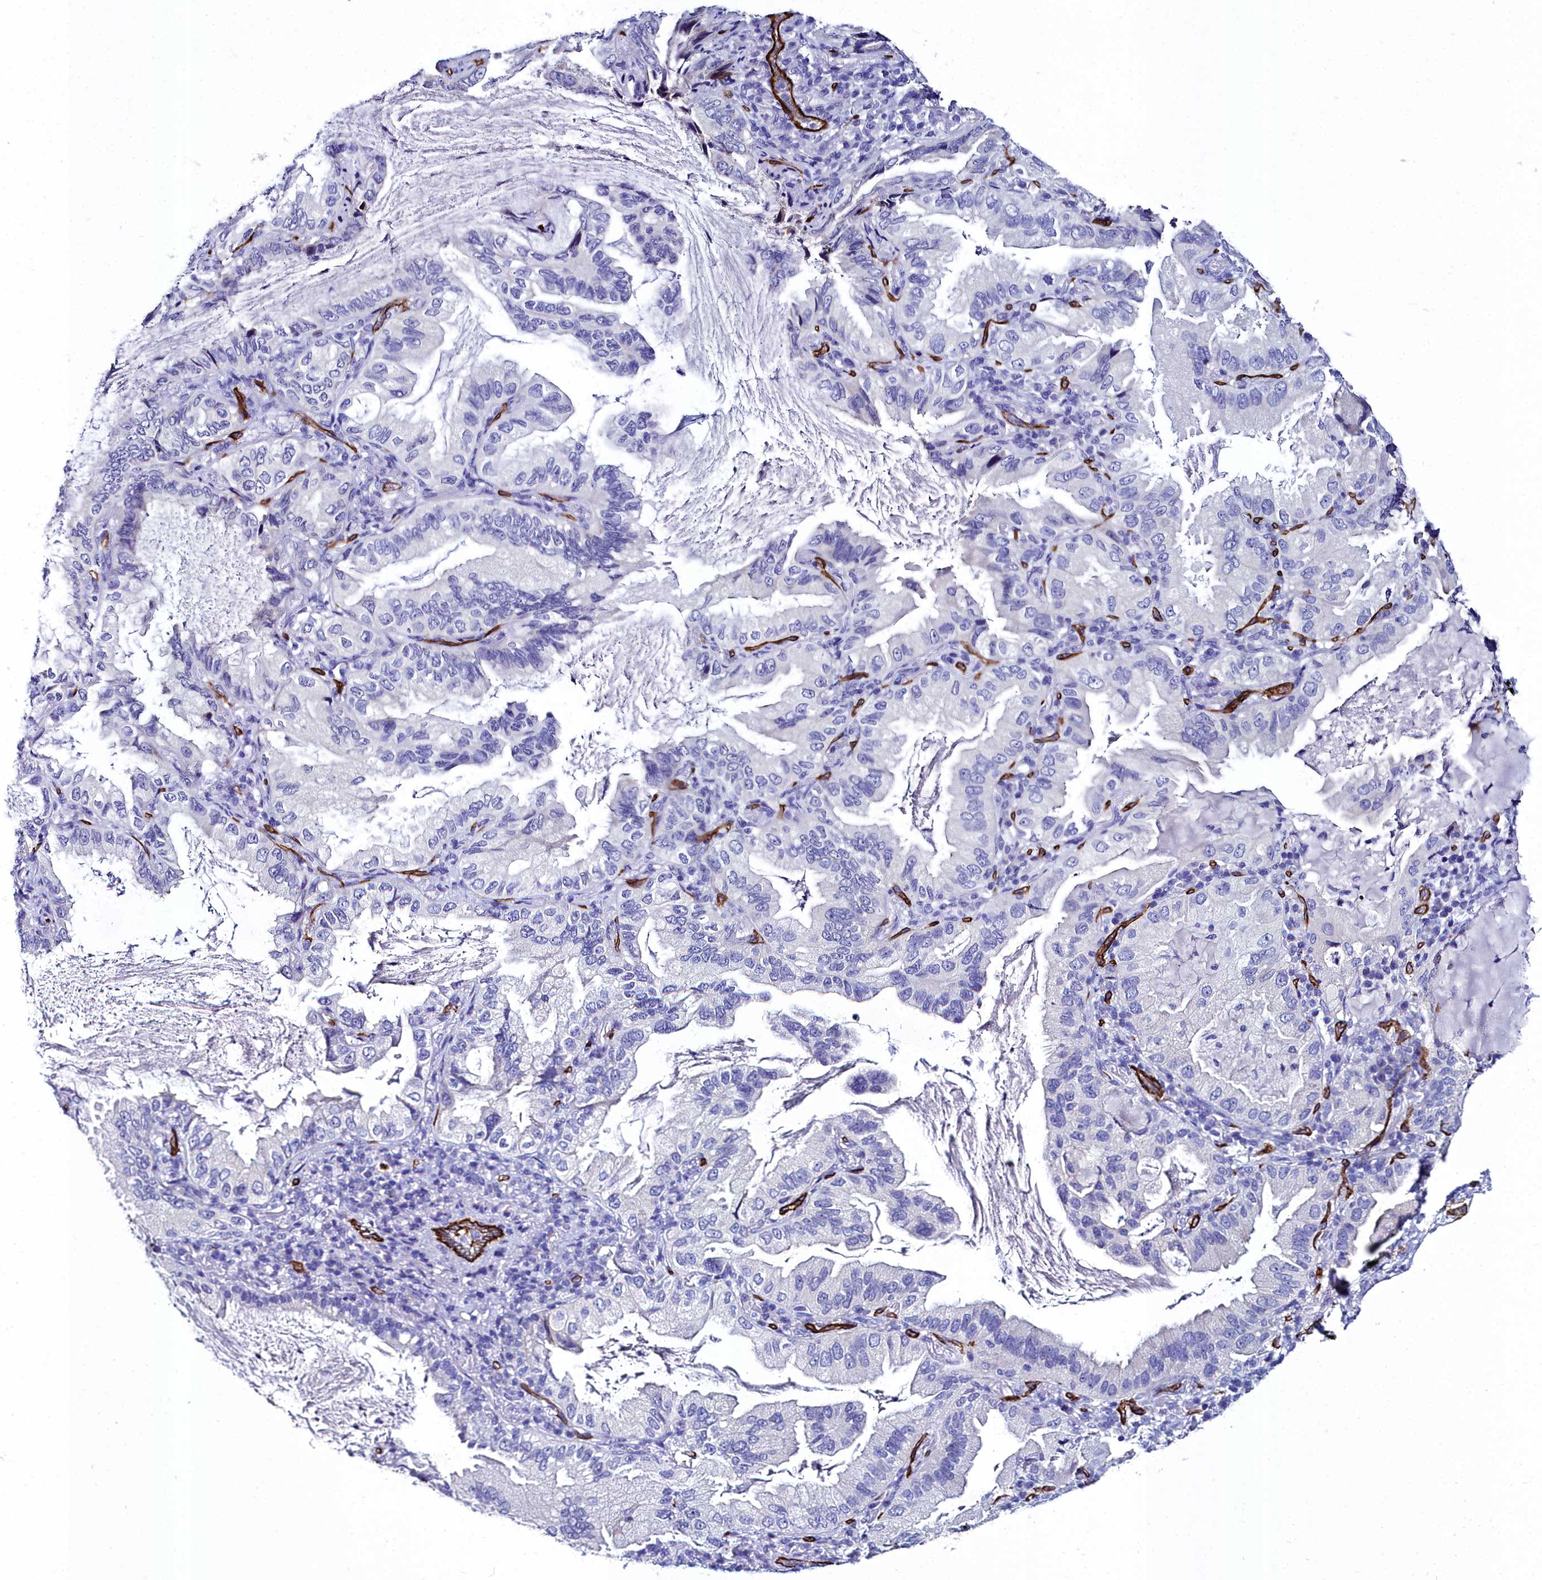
{"staining": {"intensity": "negative", "quantity": "none", "location": "none"}, "tissue": "lung cancer", "cell_type": "Tumor cells", "image_type": "cancer", "snomed": [{"axis": "morphology", "description": "Adenocarcinoma, NOS"}, {"axis": "topography", "description": "Lung"}], "caption": "Immunohistochemistry (IHC) histopathology image of neoplastic tissue: lung cancer (adenocarcinoma) stained with DAB reveals no significant protein positivity in tumor cells. Nuclei are stained in blue.", "gene": "CYP4F11", "patient": {"sex": "female", "age": 69}}